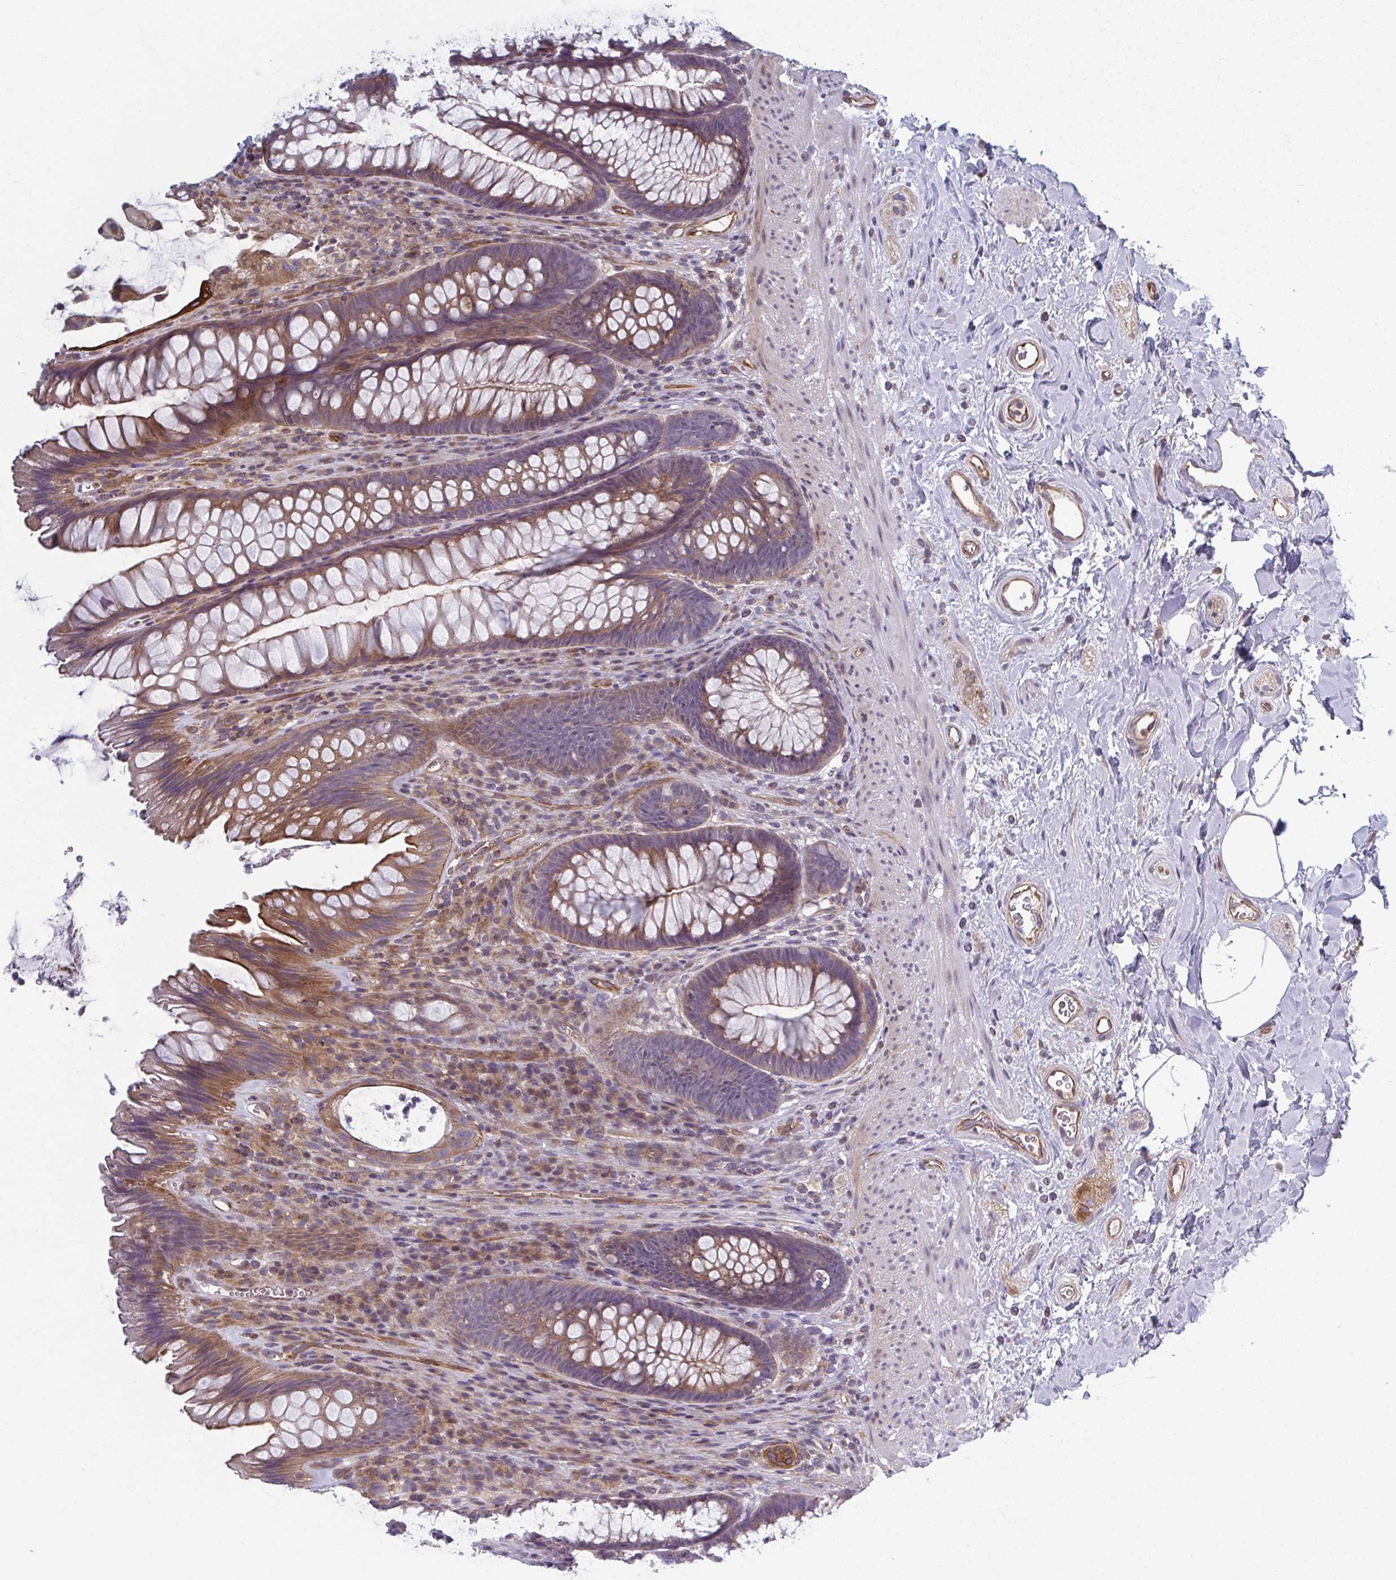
{"staining": {"intensity": "moderate", "quantity": ">75%", "location": "cytoplasmic/membranous"}, "tissue": "rectum", "cell_type": "Glandular cells", "image_type": "normal", "snomed": [{"axis": "morphology", "description": "Normal tissue, NOS"}, {"axis": "topography", "description": "Rectum"}], "caption": "A brown stain highlights moderate cytoplasmic/membranous positivity of a protein in glandular cells of unremarkable human rectum. The staining was performed using DAB (3,3'-diaminobenzidine), with brown indicating positive protein expression. Nuclei are stained blue with hematoxylin.", "gene": "EID2B", "patient": {"sex": "male", "age": 53}}